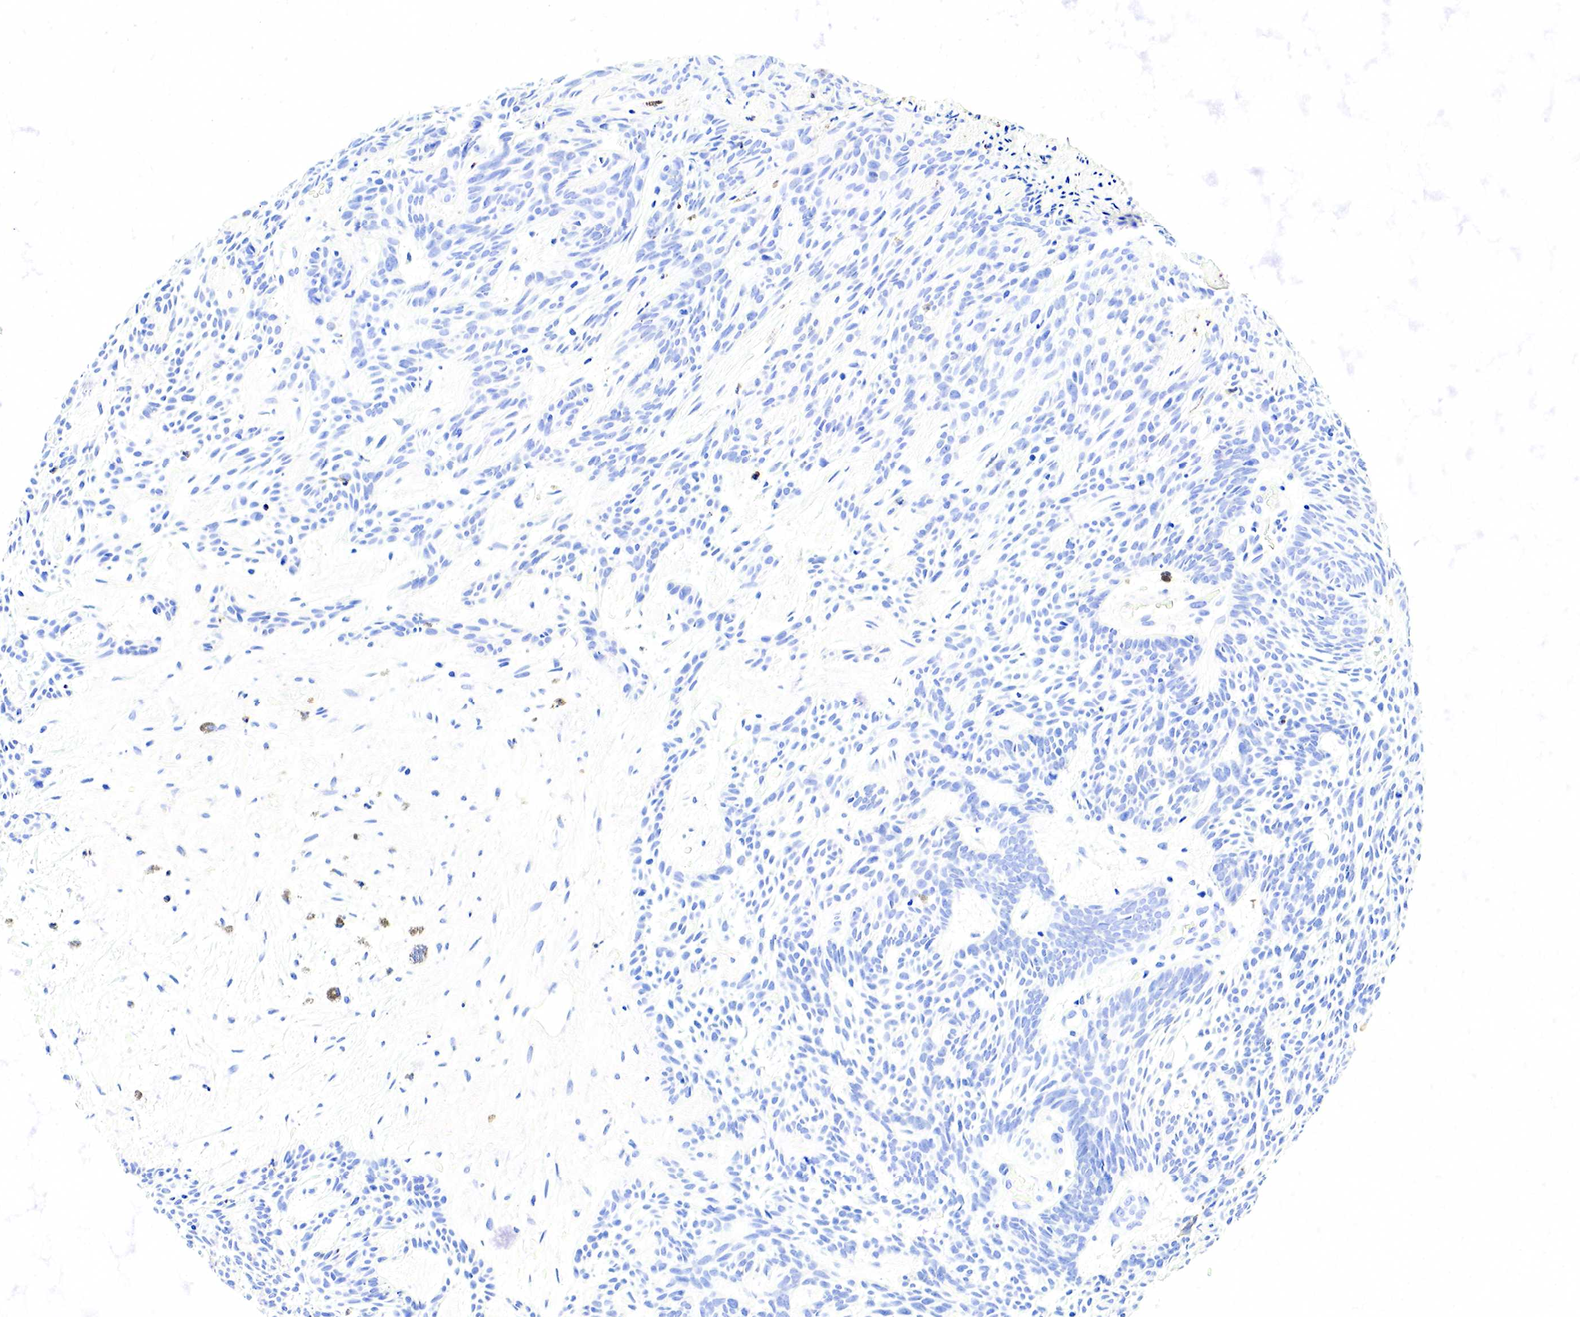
{"staining": {"intensity": "negative", "quantity": "none", "location": "none"}, "tissue": "skin cancer", "cell_type": "Tumor cells", "image_type": "cancer", "snomed": [{"axis": "morphology", "description": "Basal cell carcinoma"}, {"axis": "topography", "description": "Skin"}], "caption": "Tumor cells show no significant protein expression in skin basal cell carcinoma.", "gene": "FUT4", "patient": {"sex": "male", "age": 58}}